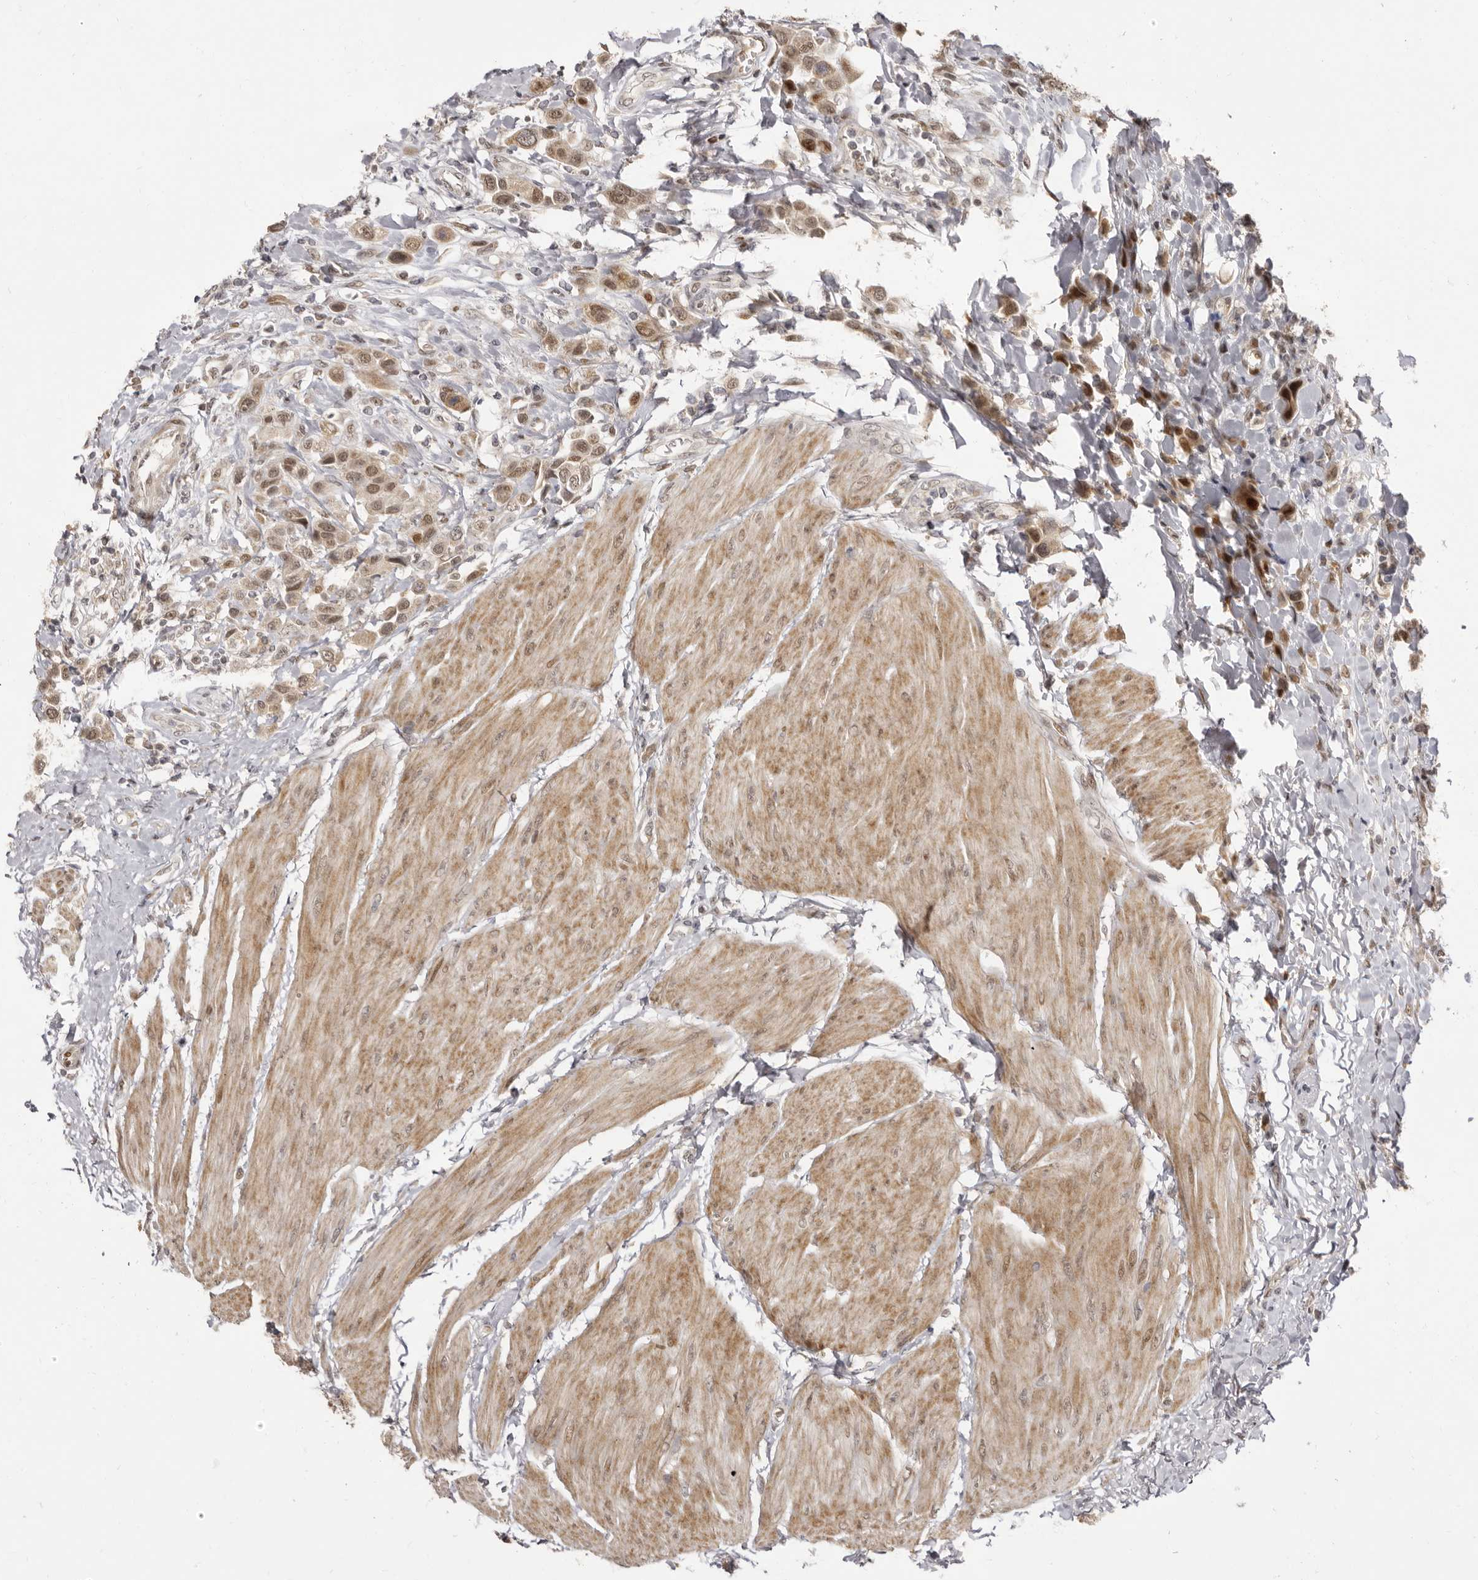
{"staining": {"intensity": "moderate", "quantity": ">75%", "location": "cytoplasmic/membranous,nuclear"}, "tissue": "urothelial cancer", "cell_type": "Tumor cells", "image_type": "cancer", "snomed": [{"axis": "morphology", "description": "Urothelial carcinoma, High grade"}, {"axis": "topography", "description": "Urinary bladder"}], "caption": "Brown immunohistochemical staining in human high-grade urothelial carcinoma reveals moderate cytoplasmic/membranous and nuclear expression in about >75% of tumor cells.", "gene": "ZNF326", "patient": {"sex": "male", "age": 50}}